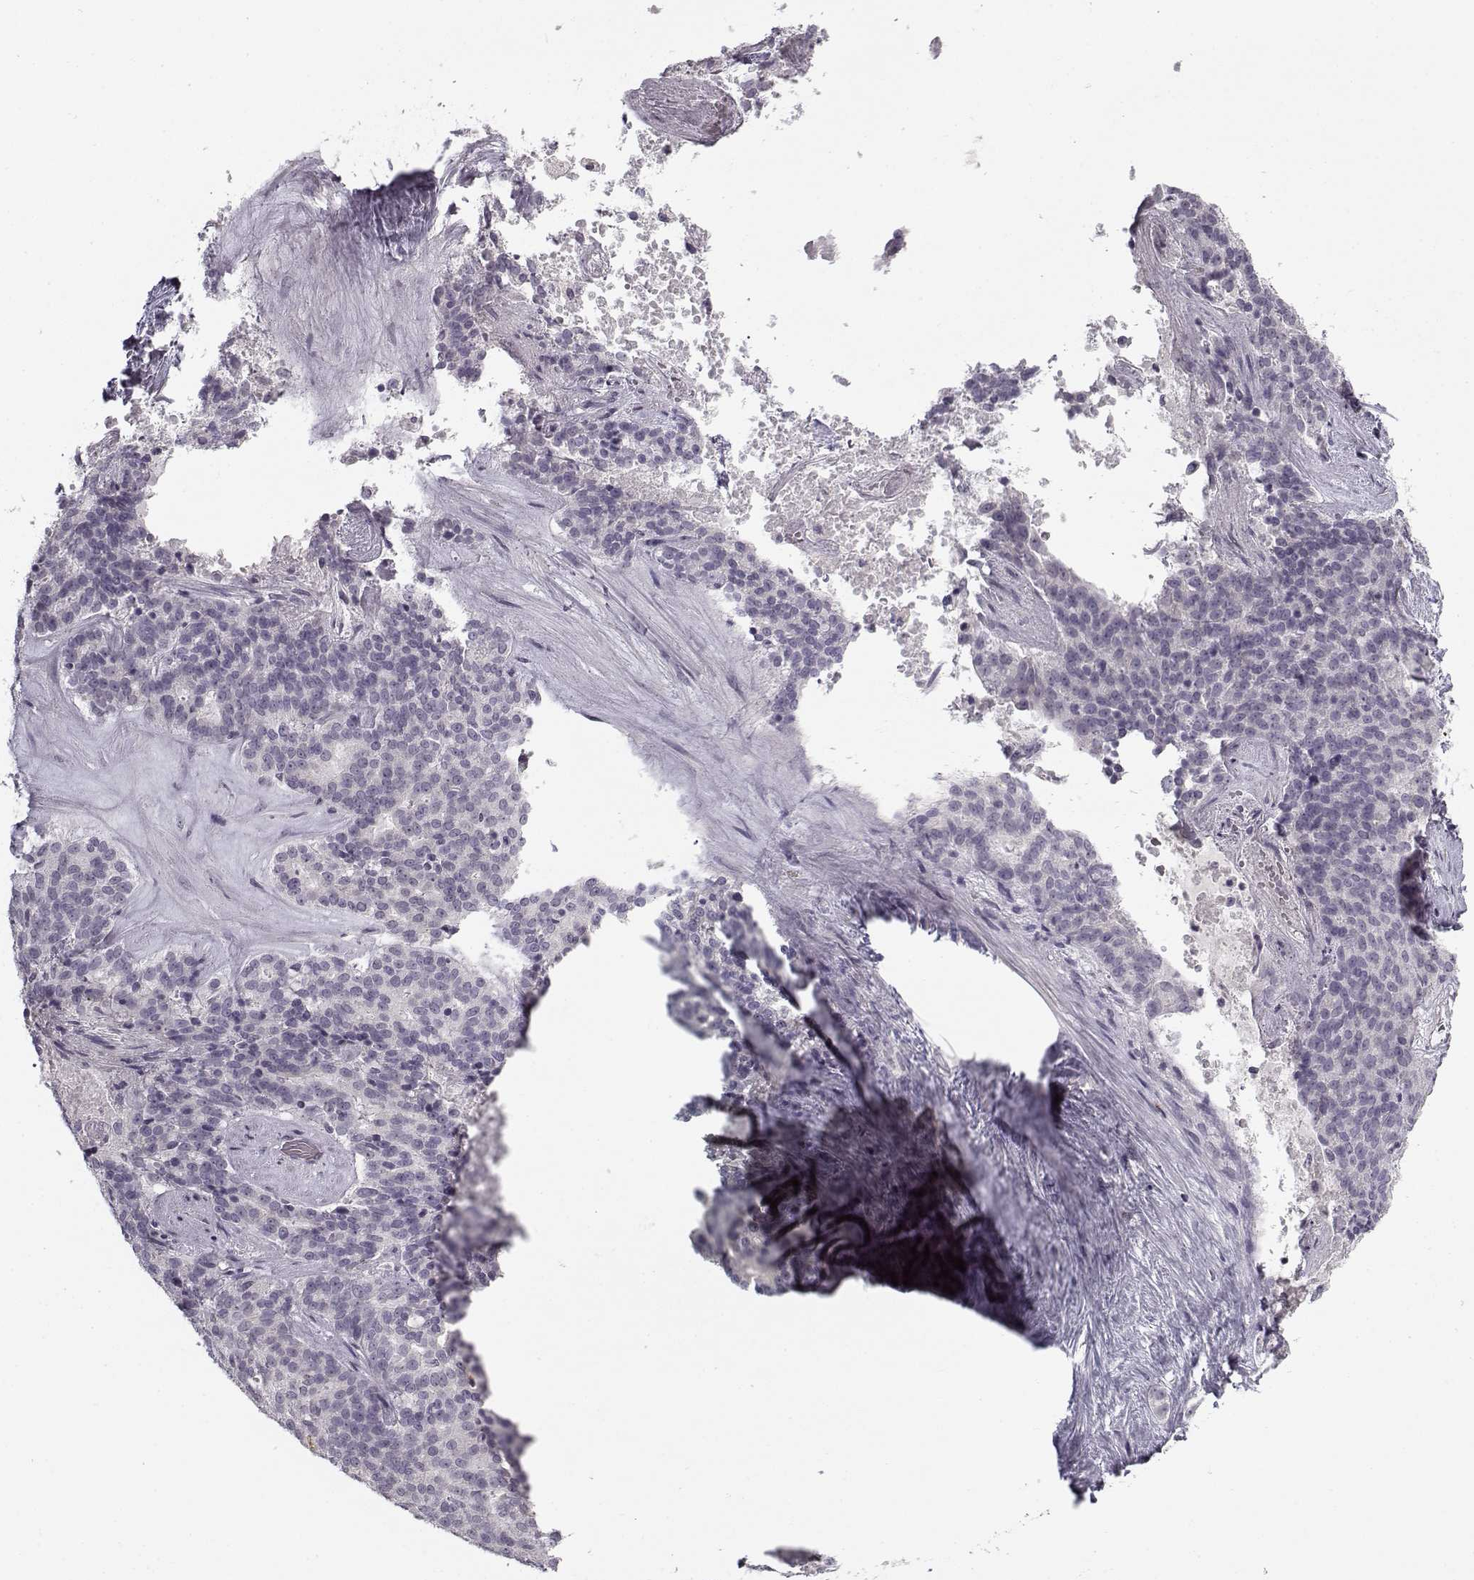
{"staining": {"intensity": "negative", "quantity": "none", "location": "none"}, "tissue": "liver cancer", "cell_type": "Tumor cells", "image_type": "cancer", "snomed": [{"axis": "morphology", "description": "Cholangiocarcinoma"}, {"axis": "topography", "description": "Liver"}], "caption": "Tumor cells are negative for protein expression in human liver cholangiocarcinoma.", "gene": "SNCA", "patient": {"sex": "female", "age": 47}}